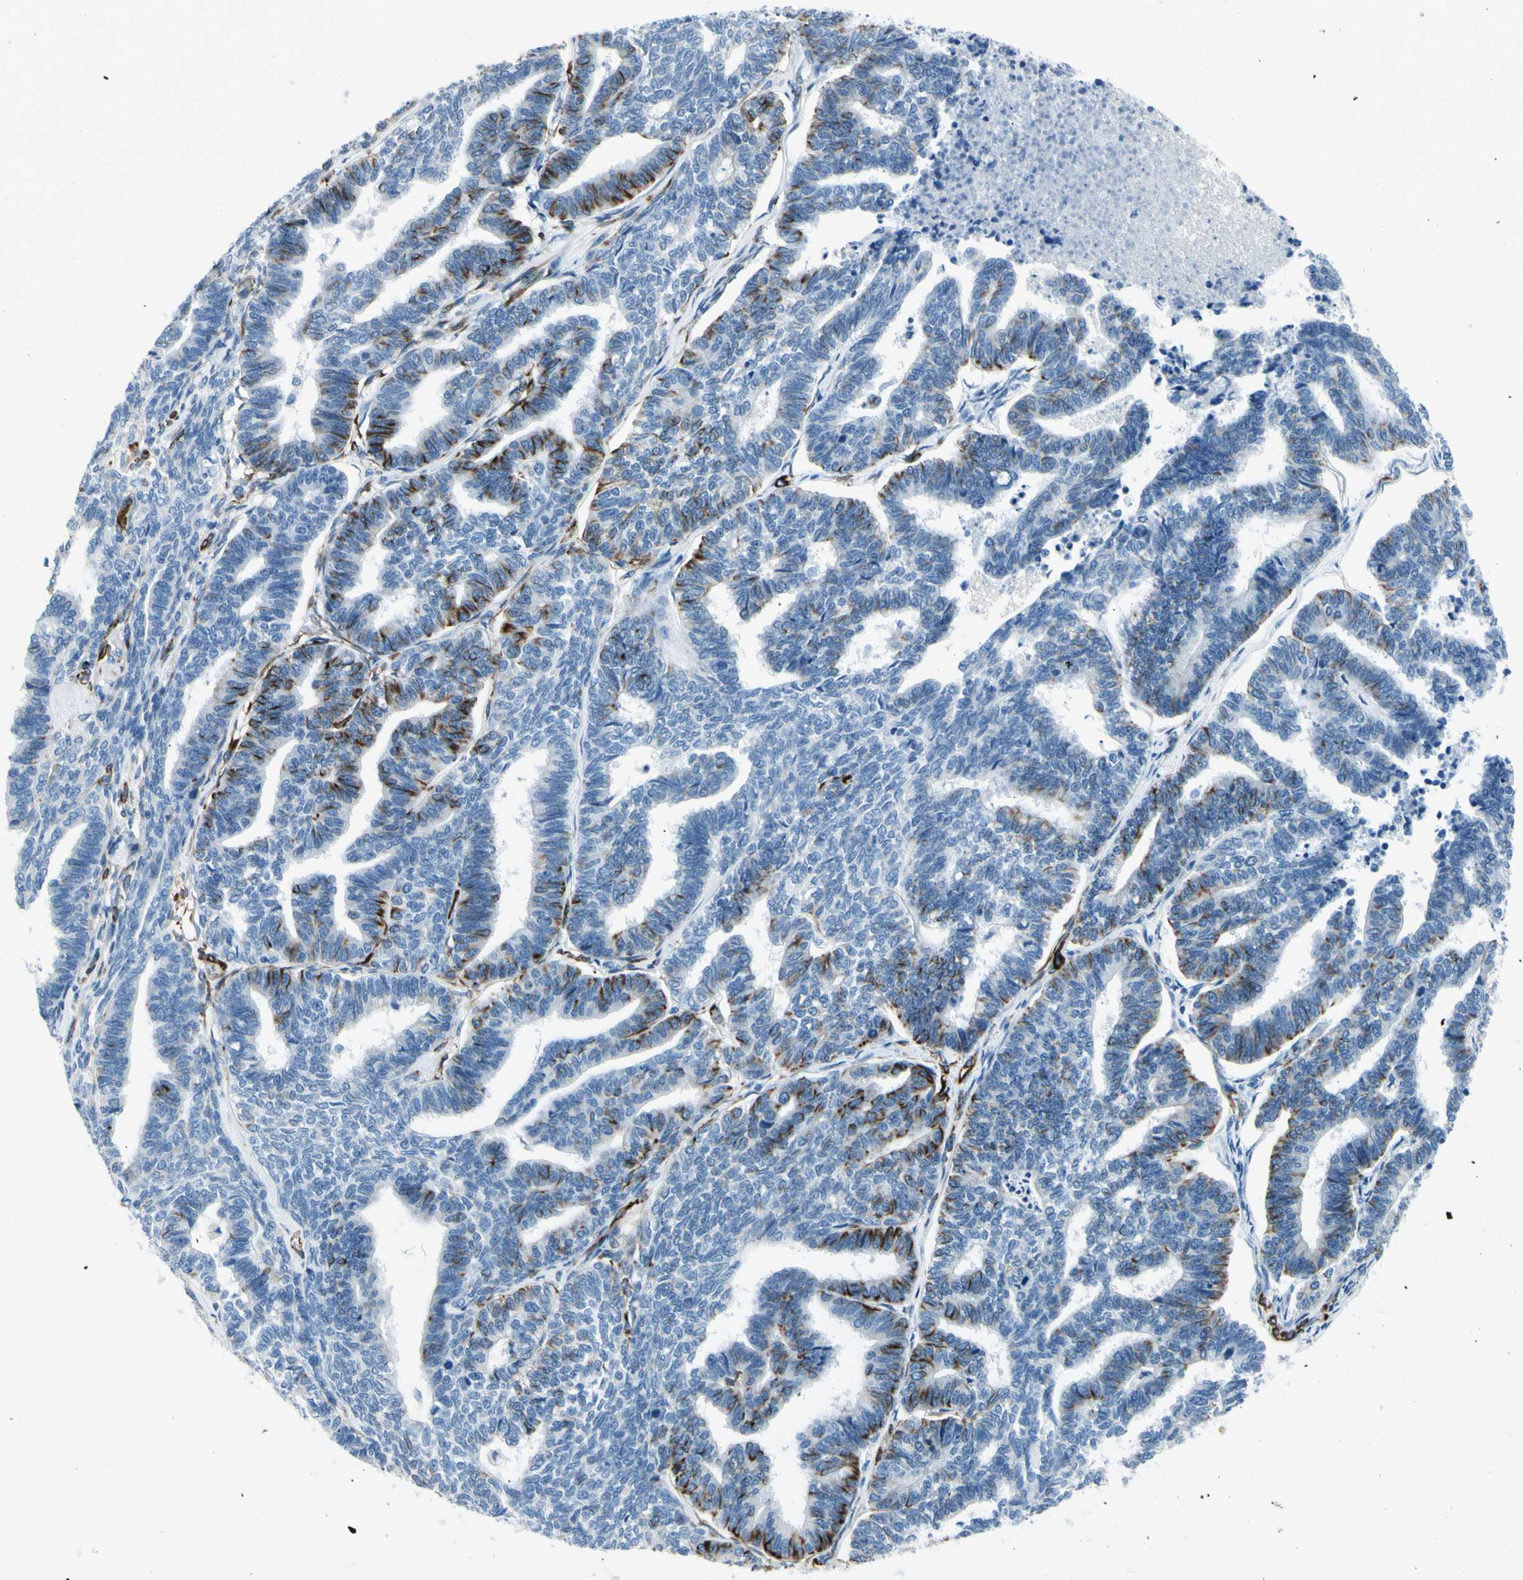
{"staining": {"intensity": "negative", "quantity": "none", "location": "none"}, "tissue": "endometrial cancer", "cell_type": "Tumor cells", "image_type": "cancer", "snomed": [{"axis": "morphology", "description": "Adenocarcinoma, NOS"}, {"axis": "topography", "description": "Endometrium"}], "caption": "Immunohistochemistry (IHC) histopathology image of endometrial adenocarcinoma stained for a protein (brown), which reveals no positivity in tumor cells.", "gene": "PTH2R", "patient": {"sex": "female", "age": 70}}